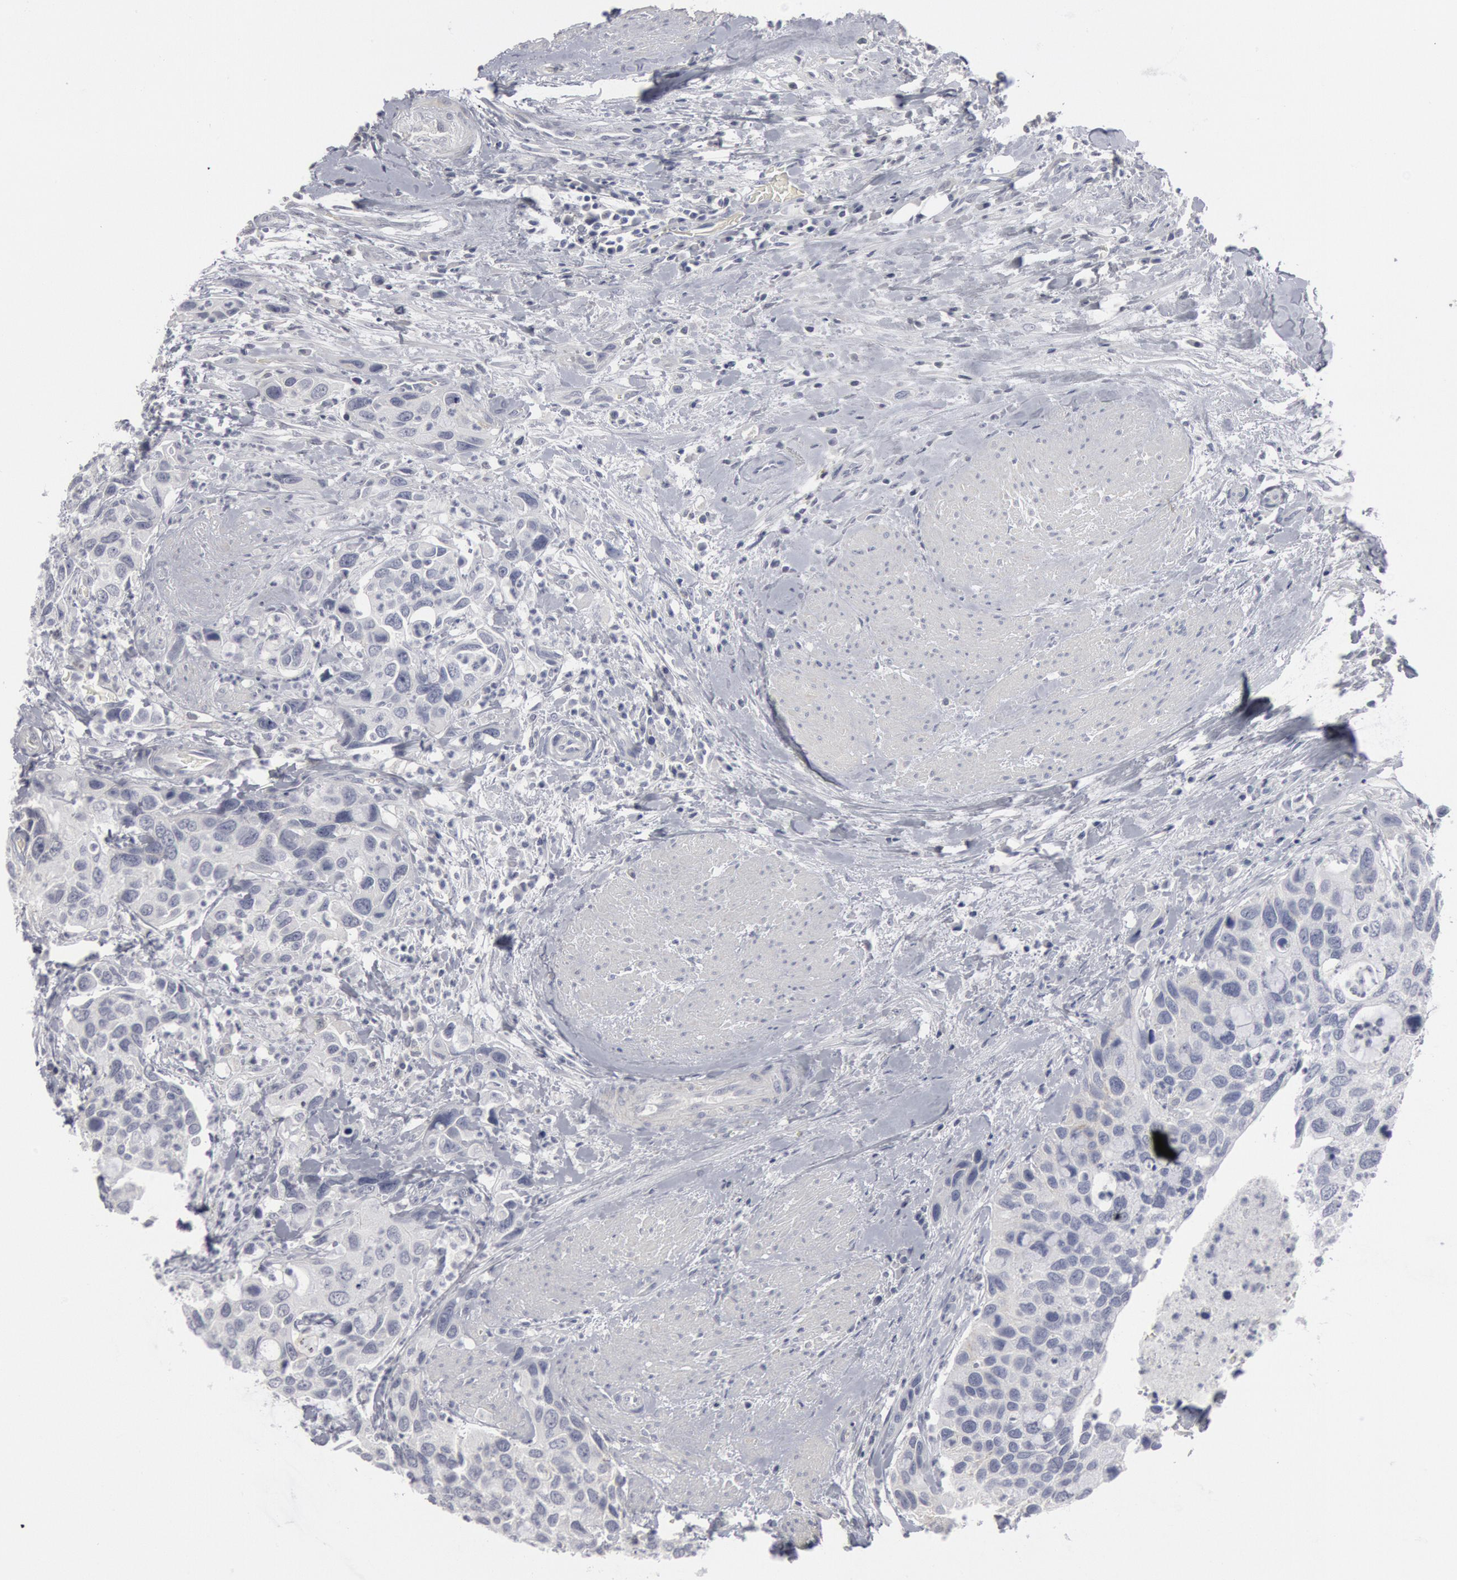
{"staining": {"intensity": "negative", "quantity": "none", "location": "none"}, "tissue": "urothelial cancer", "cell_type": "Tumor cells", "image_type": "cancer", "snomed": [{"axis": "morphology", "description": "Urothelial carcinoma, High grade"}, {"axis": "topography", "description": "Urinary bladder"}], "caption": "Immunohistochemistry (IHC) micrograph of human urothelial cancer stained for a protein (brown), which demonstrates no expression in tumor cells.", "gene": "DMC1", "patient": {"sex": "male", "age": 66}}